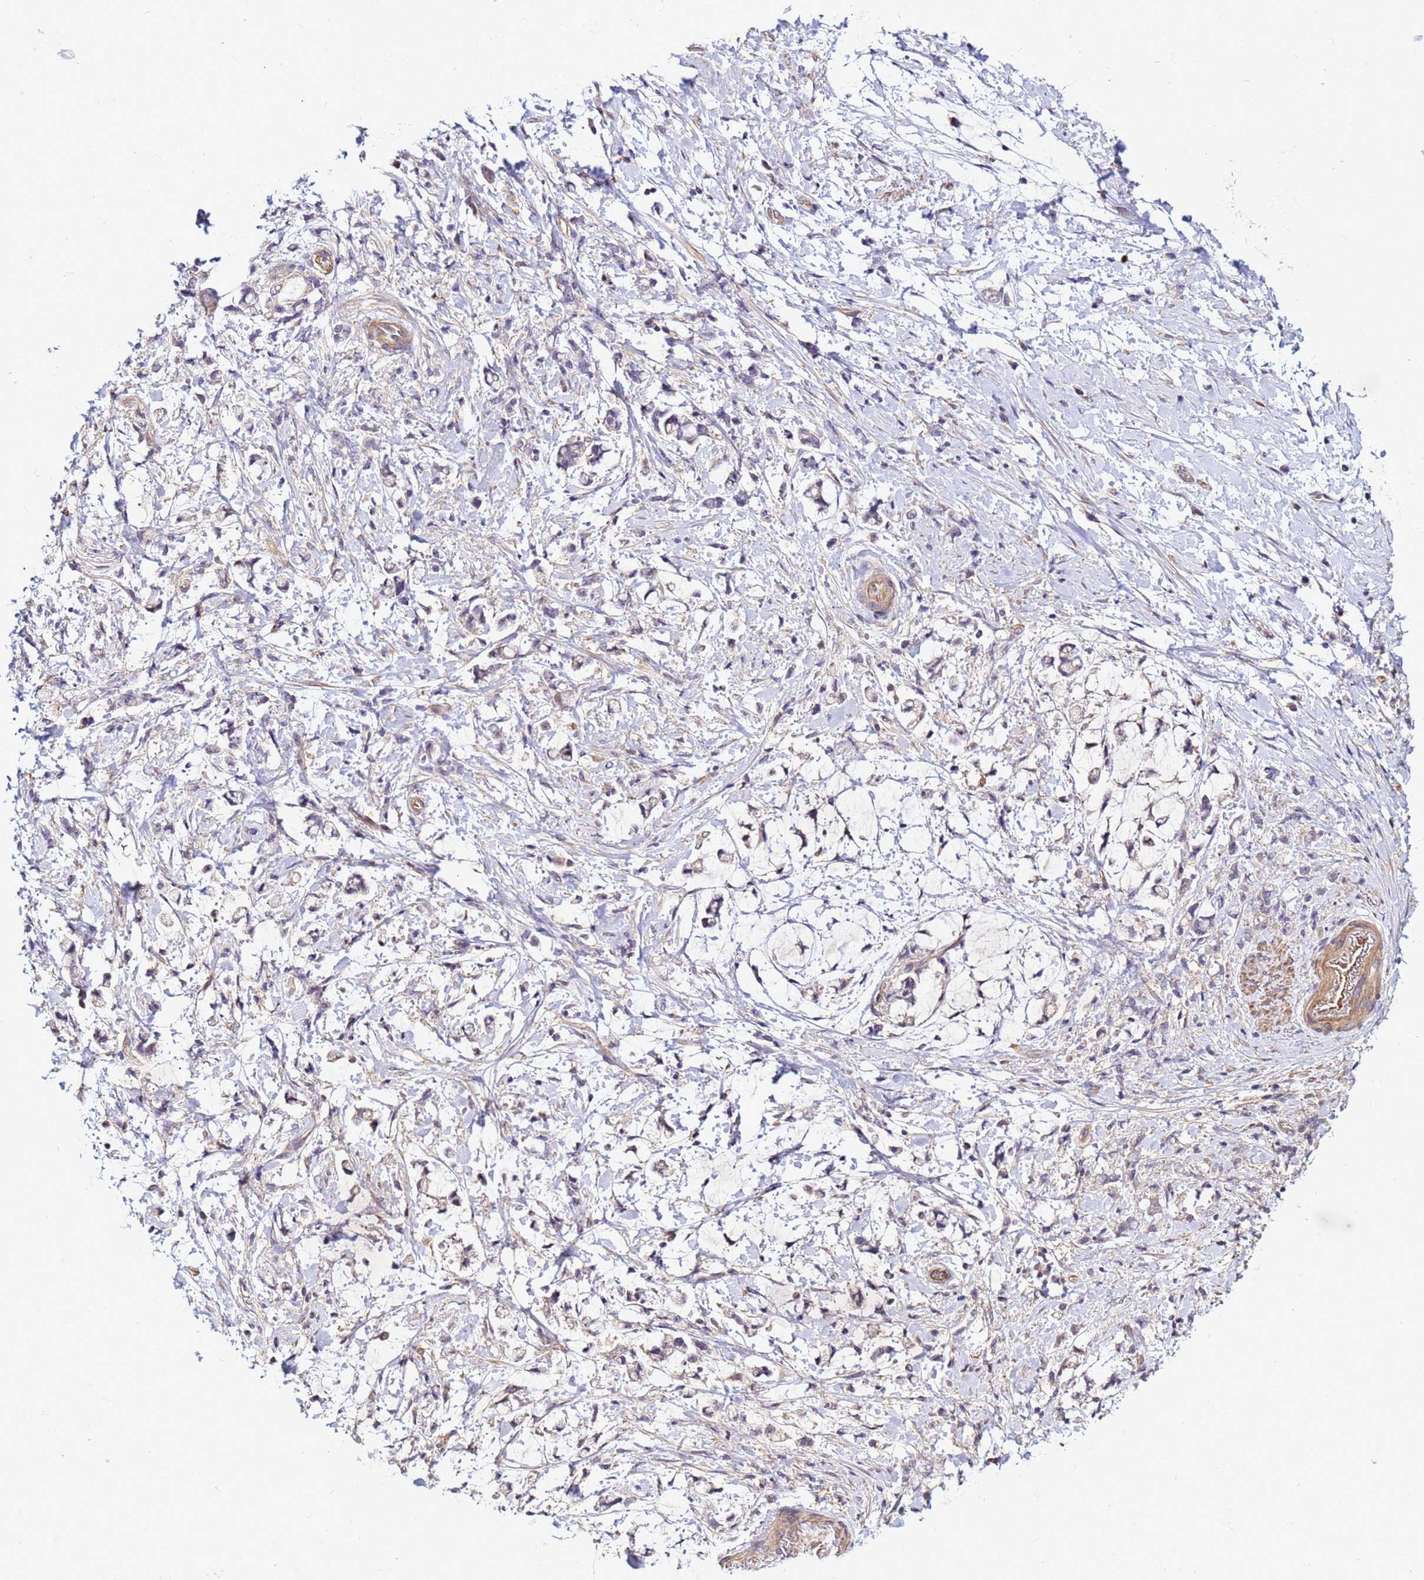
{"staining": {"intensity": "negative", "quantity": "none", "location": "none"}, "tissue": "stomach cancer", "cell_type": "Tumor cells", "image_type": "cancer", "snomed": [{"axis": "morphology", "description": "Adenocarcinoma, NOS"}, {"axis": "topography", "description": "Stomach"}], "caption": "This is a micrograph of immunohistochemistry (IHC) staining of stomach cancer (adenocarcinoma), which shows no positivity in tumor cells.", "gene": "STK38", "patient": {"sex": "female", "age": 60}}